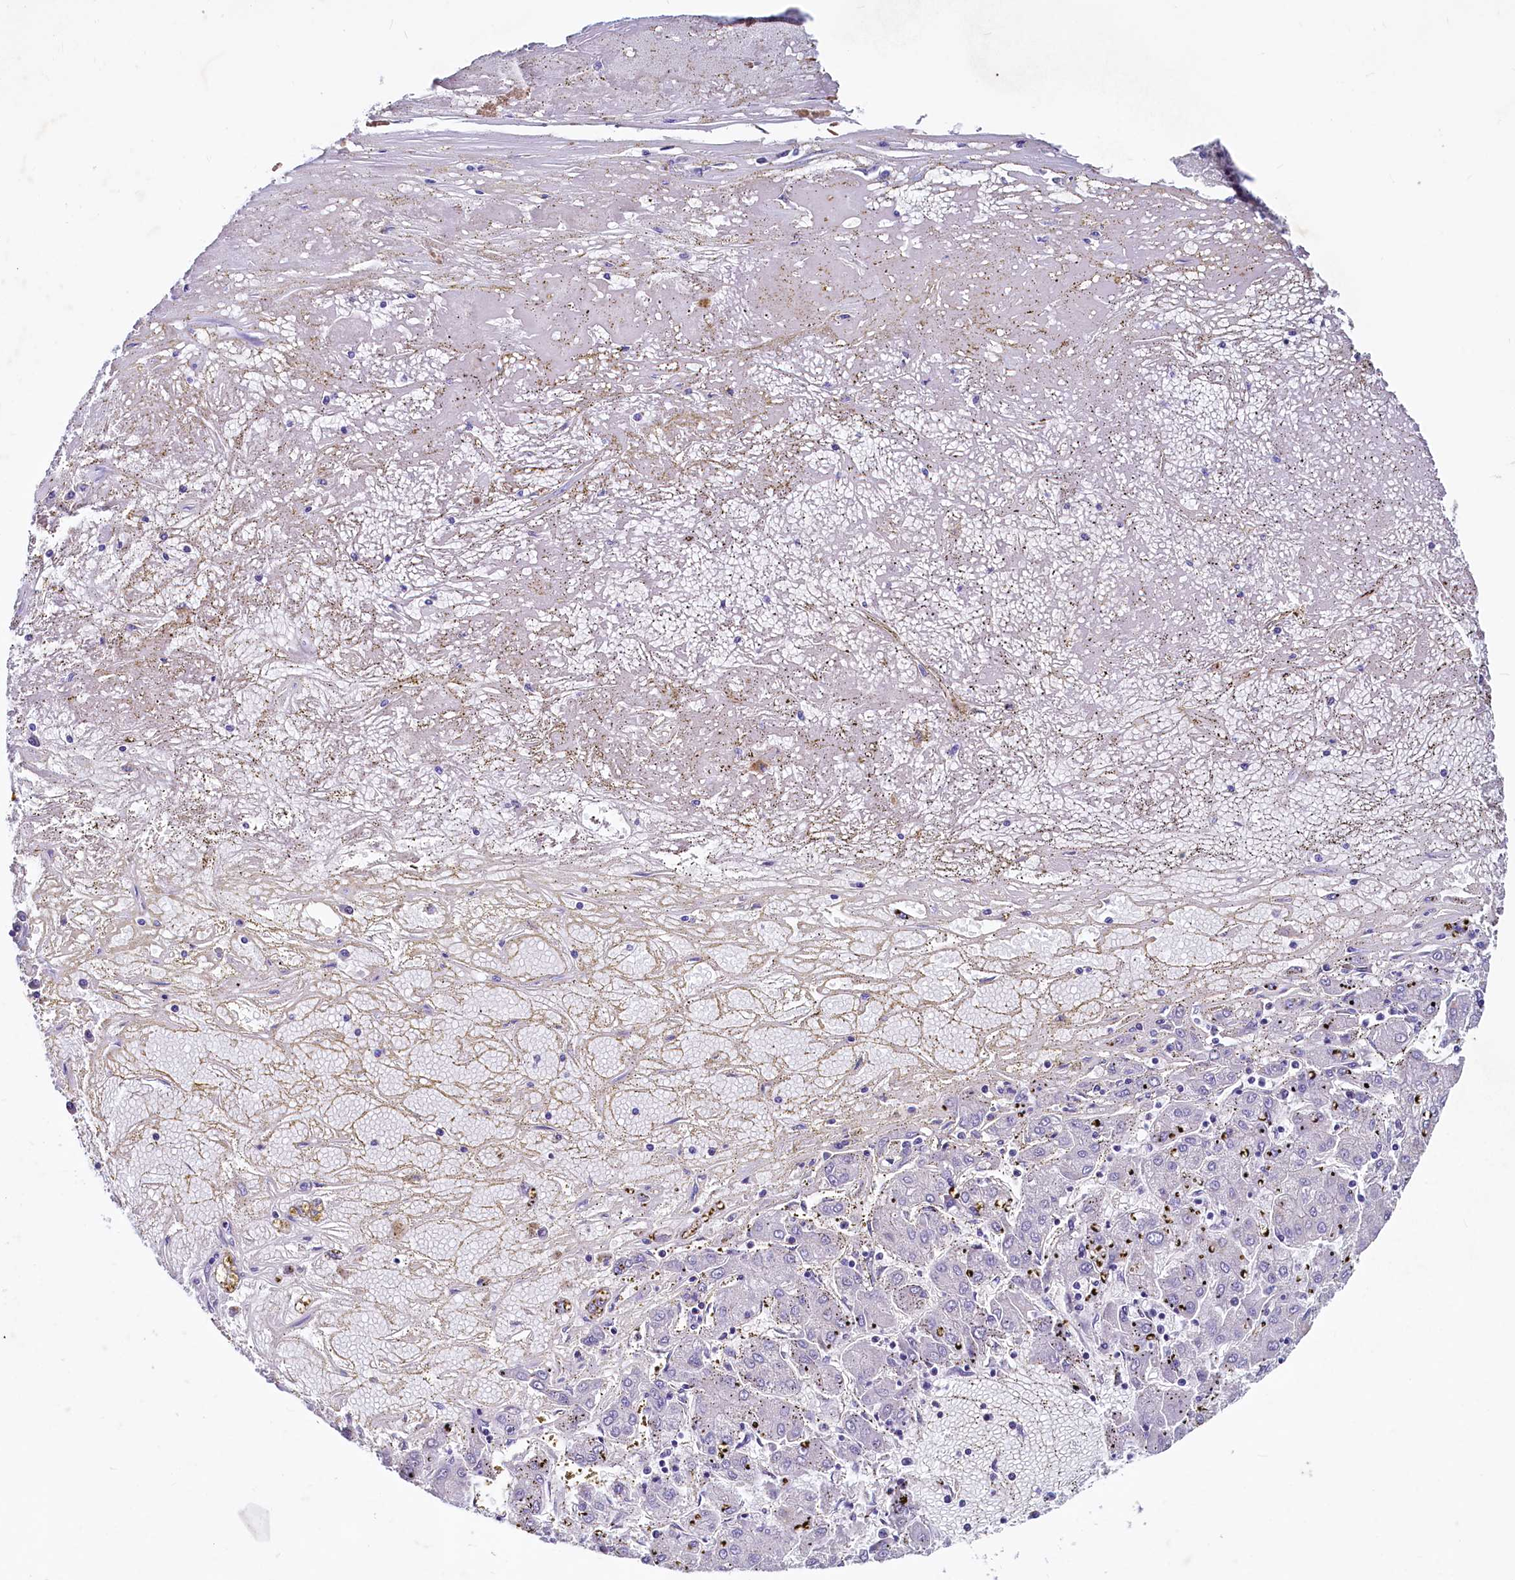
{"staining": {"intensity": "negative", "quantity": "none", "location": "none"}, "tissue": "liver cancer", "cell_type": "Tumor cells", "image_type": "cancer", "snomed": [{"axis": "morphology", "description": "Carcinoma, Hepatocellular, NOS"}, {"axis": "topography", "description": "Liver"}], "caption": "Micrograph shows no significant protein expression in tumor cells of liver cancer.", "gene": "INSC", "patient": {"sex": "male", "age": 72}}